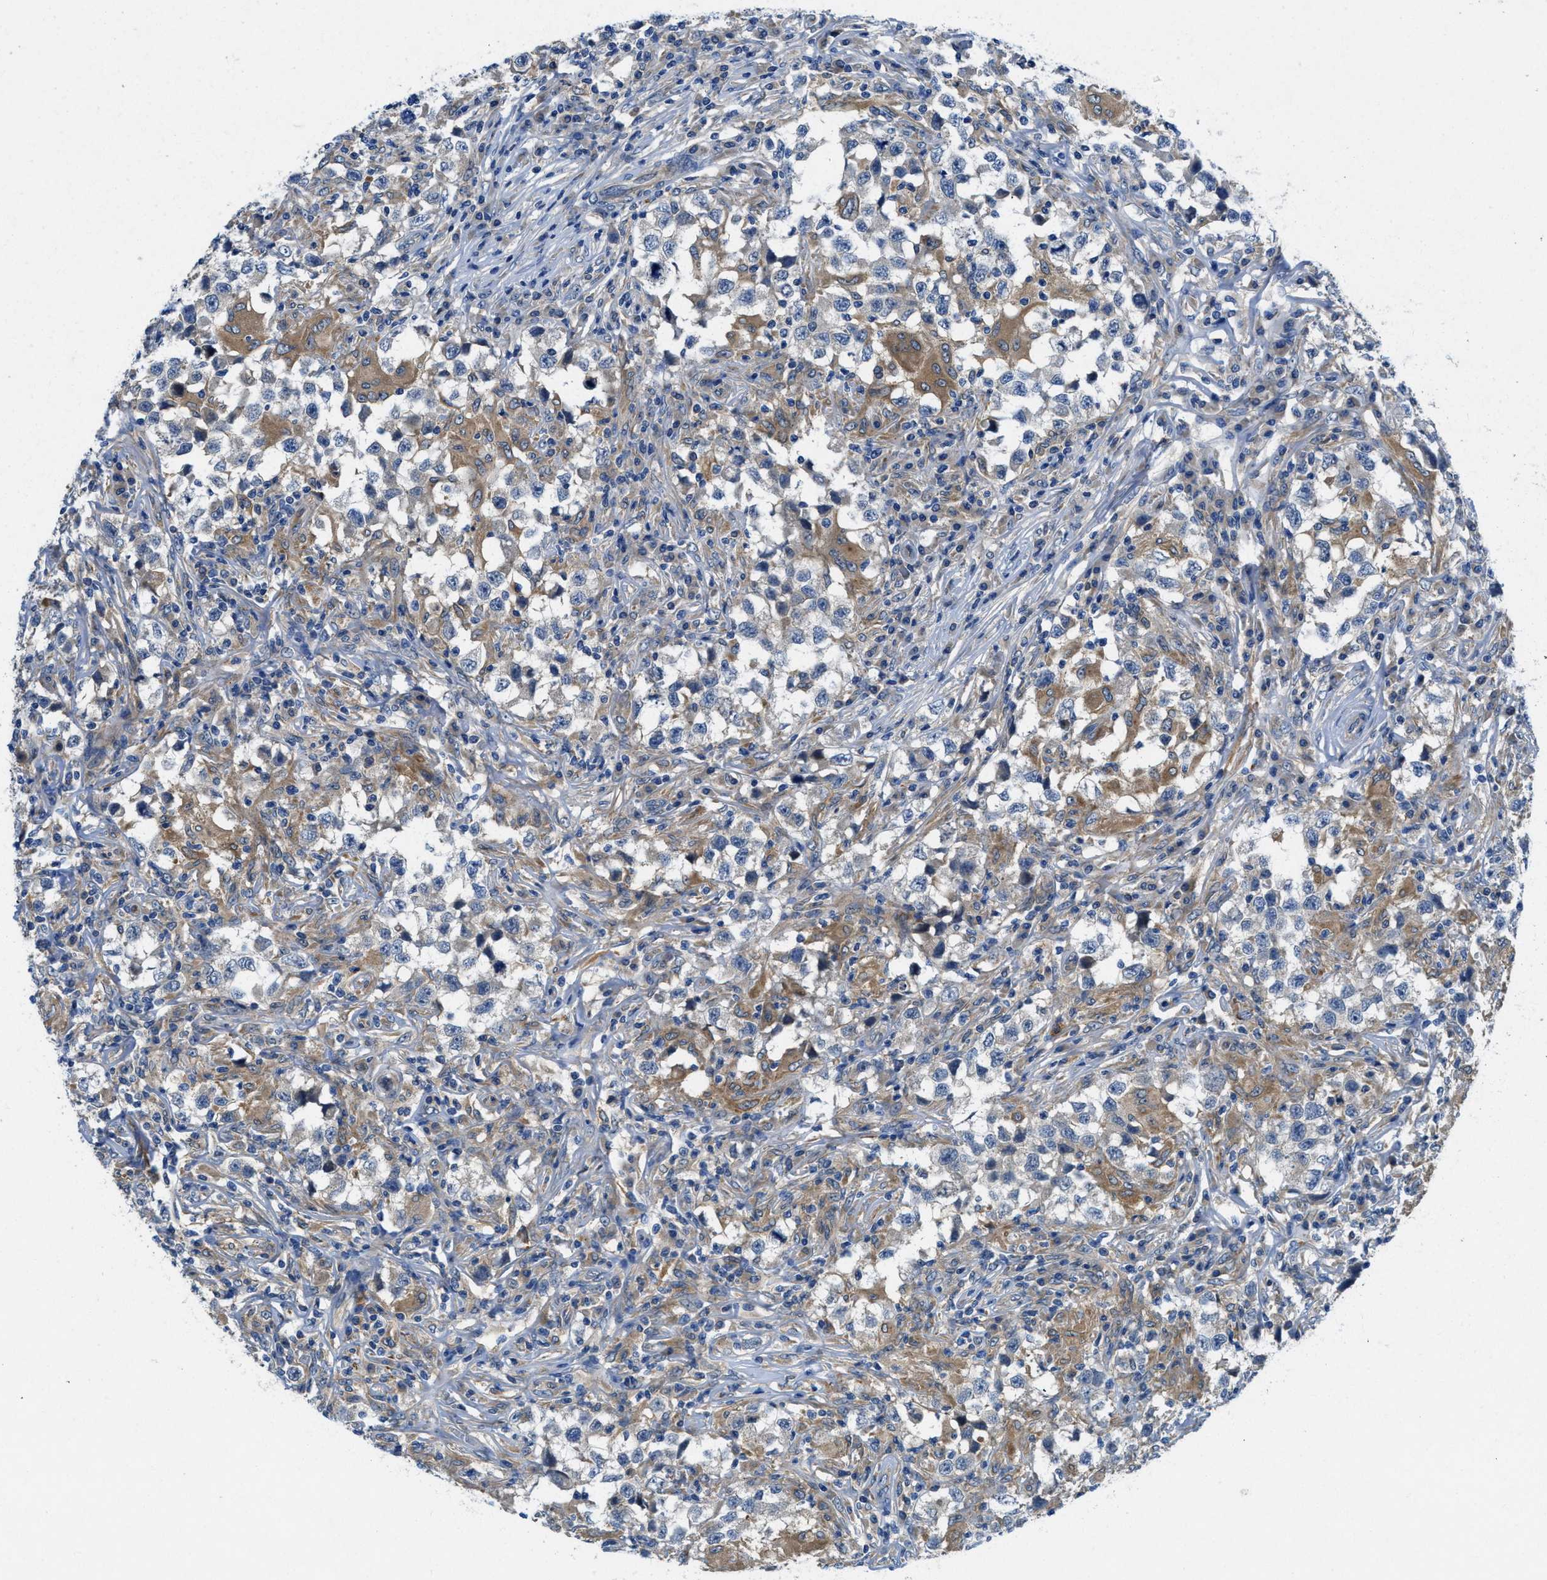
{"staining": {"intensity": "negative", "quantity": "none", "location": "none"}, "tissue": "testis cancer", "cell_type": "Tumor cells", "image_type": "cancer", "snomed": [{"axis": "morphology", "description": "Carcinoma, Embryonal, NOS"}, {"axis": "topography", "description": "Testis"}], "caption": "A high-resolution histopathology image shows immunohistochemistry staining of embryonal carcinoma (testis), which demonstrates no significant expression in tumor cells.", "gene": "RIPK2", "patient": {"sex": "male", "age": 21}}